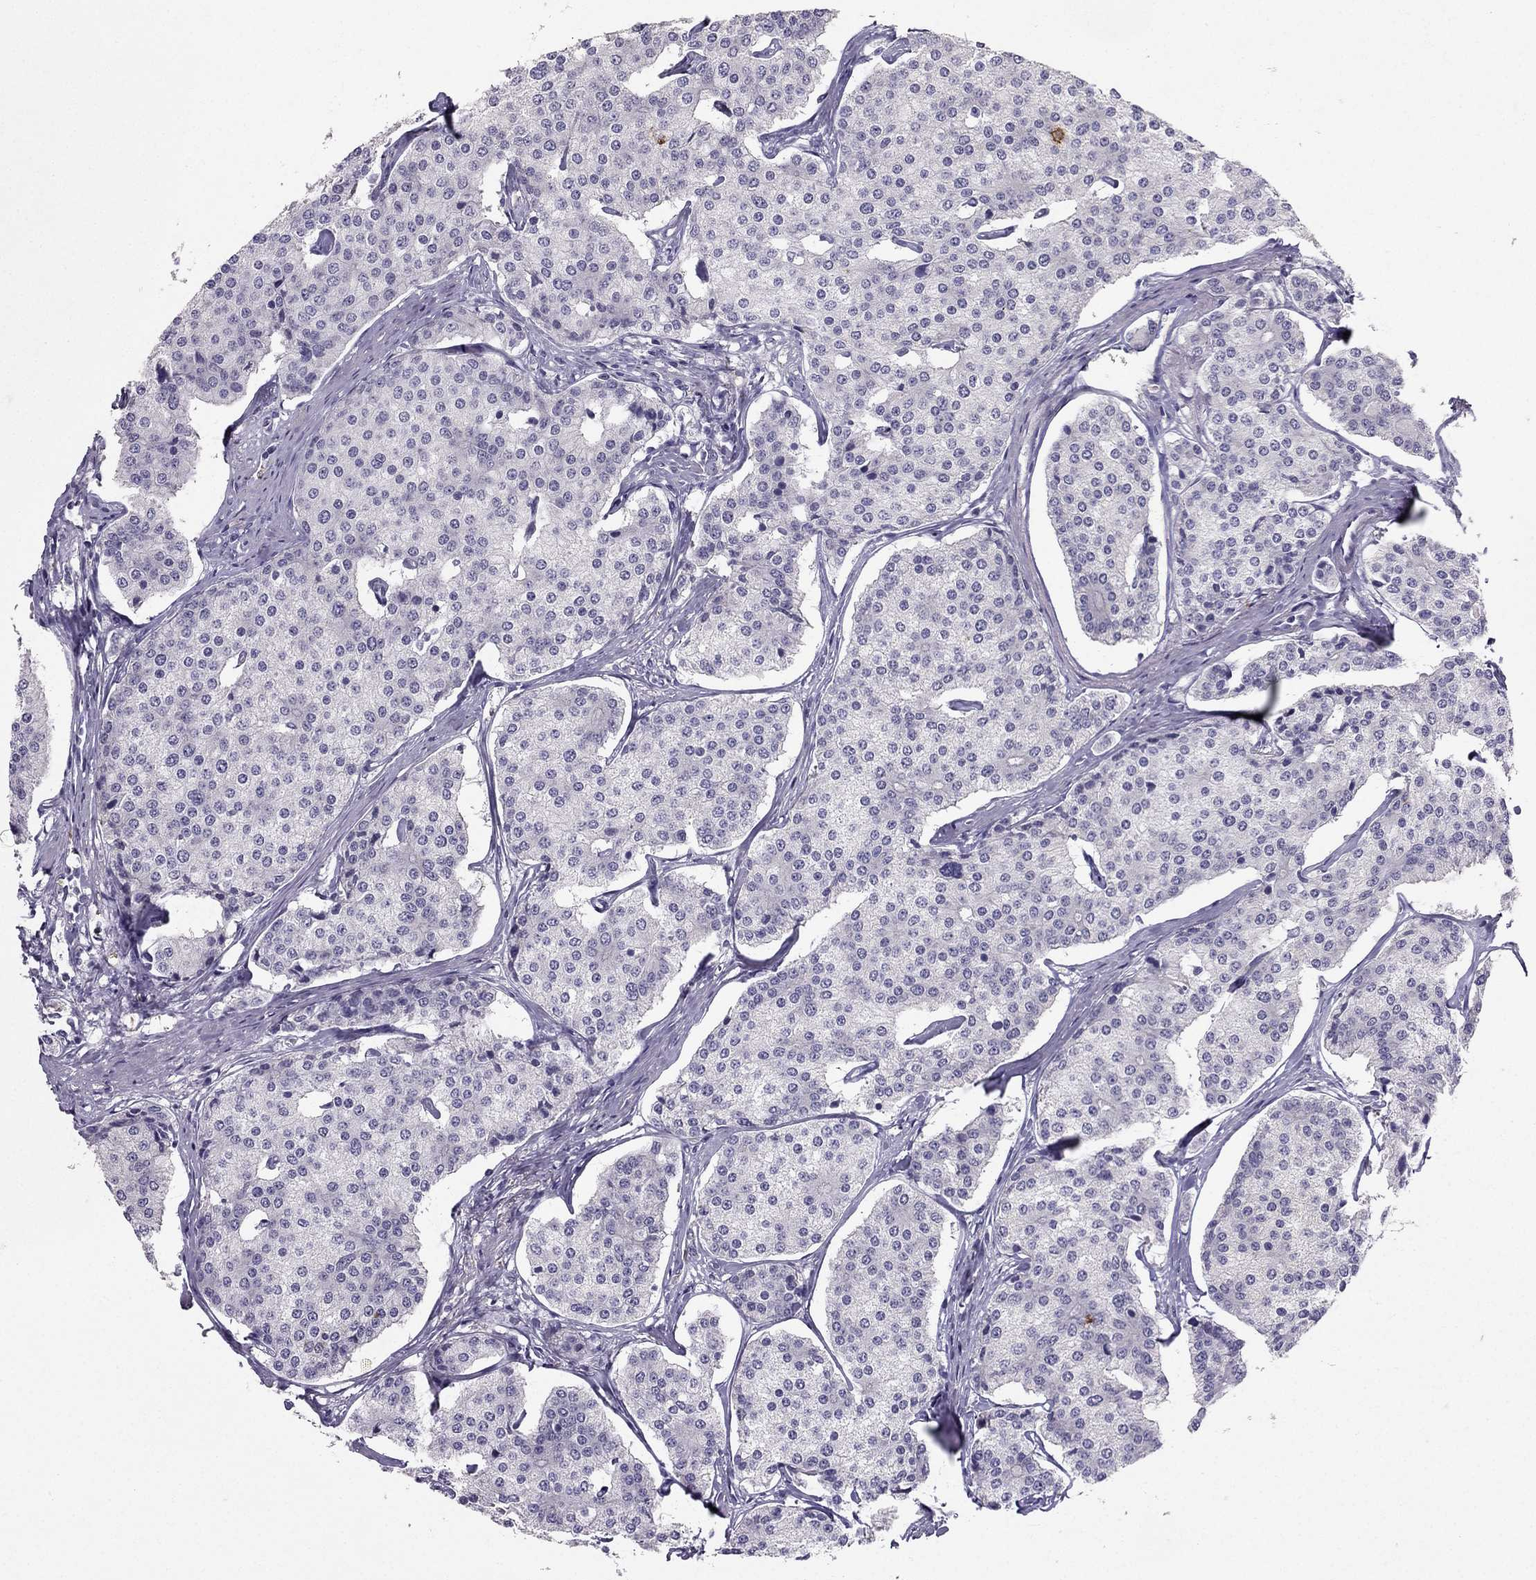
{"staining": {"intensity": "negative", "quantity": "none", "location": "none"}, "tissue": "carcinoid", "cell_type": "Tumor cells", "image_type": "cancer", "snomed": [{"axis": "morphology", "description": "Carcinoid, malignant, NOS"}, {"axis": "topography", "description": "Small intestine"}], "caption": "Image shows no significant protein positivity in tumor cells of carcinoid (malignant).", "gene": "SYT5", "patient": {"sex": "female", "age": 65}}